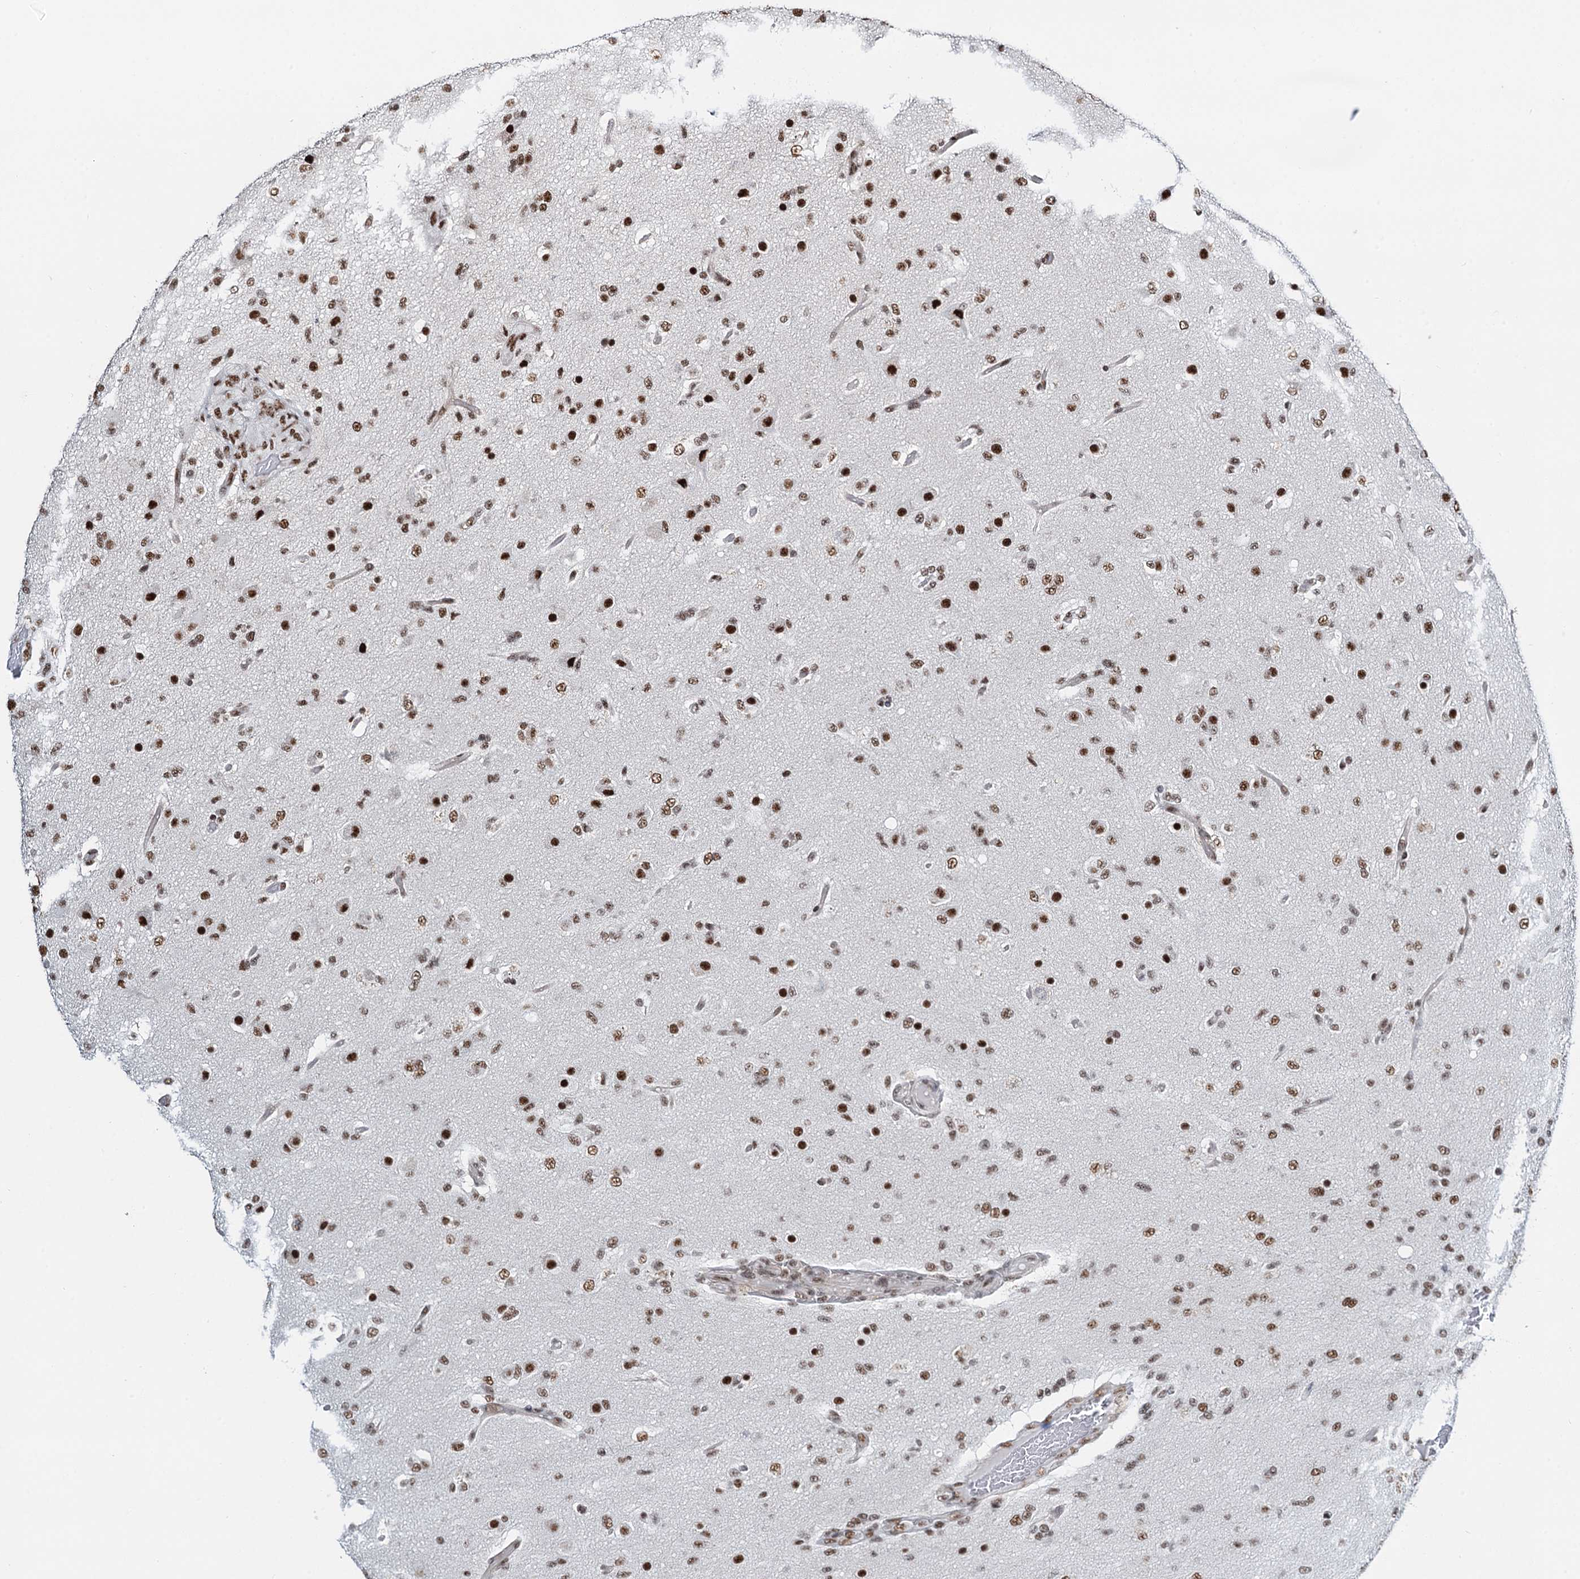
{"staining": {"intensity": "moderate", "quantity": ">75%", "location": "nuclear"}, "tissue": "glioma", "cell_type": "Tumor cells", "image_type": "cancer", "snomed": [{"axis": "morphology", "description": "Glioma, malignant, High grade"}, {"axis": "topography", "description": "Brain"}], "caption": "Moderate nuclear expression for a protein is identified in approximately >75% of tumor cells of glioma using IHC.", "gene": "ZNF609", "patient": {"sex": "female", "age": 74}}